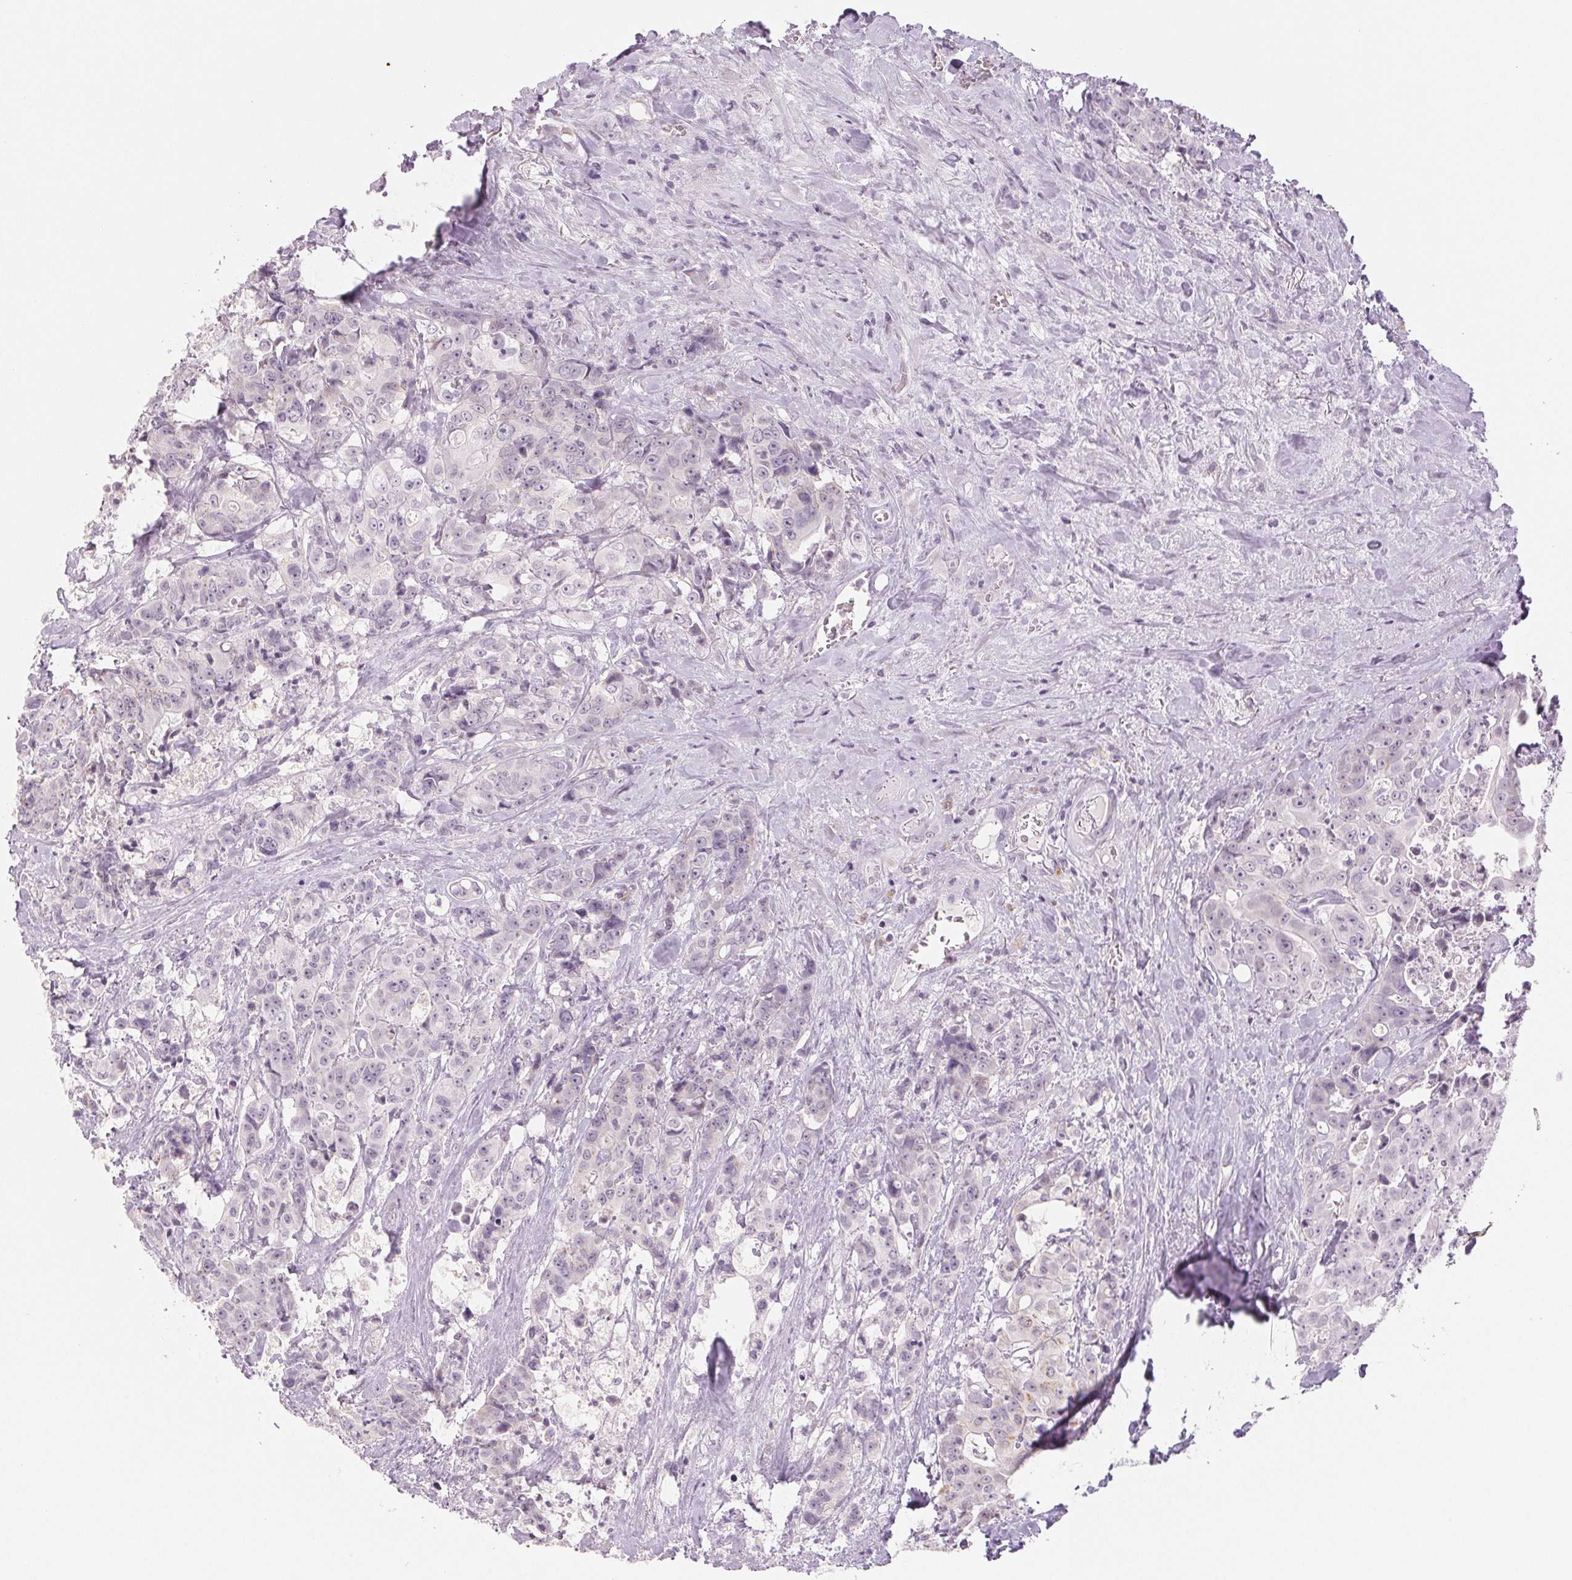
{"staining": {"intensity": "negative", "quantity": "none", "location": "none"}, "tissue": "colorectal cancer", "cell_type": "Tumor cells", "image_type": "cancer", "snomed": [{"axis": "morphology", "description": "Adenocarcinoma, NOS"}, {"axis": "topography", "description": "Rectum"}], "caption": "Protein analysis of colorectal cancer reveals no significant staining in tumor cells. Nuclei are stained in blue.", "gene": "EHHADH", "patient": {"sex": "female", "age": 62}}